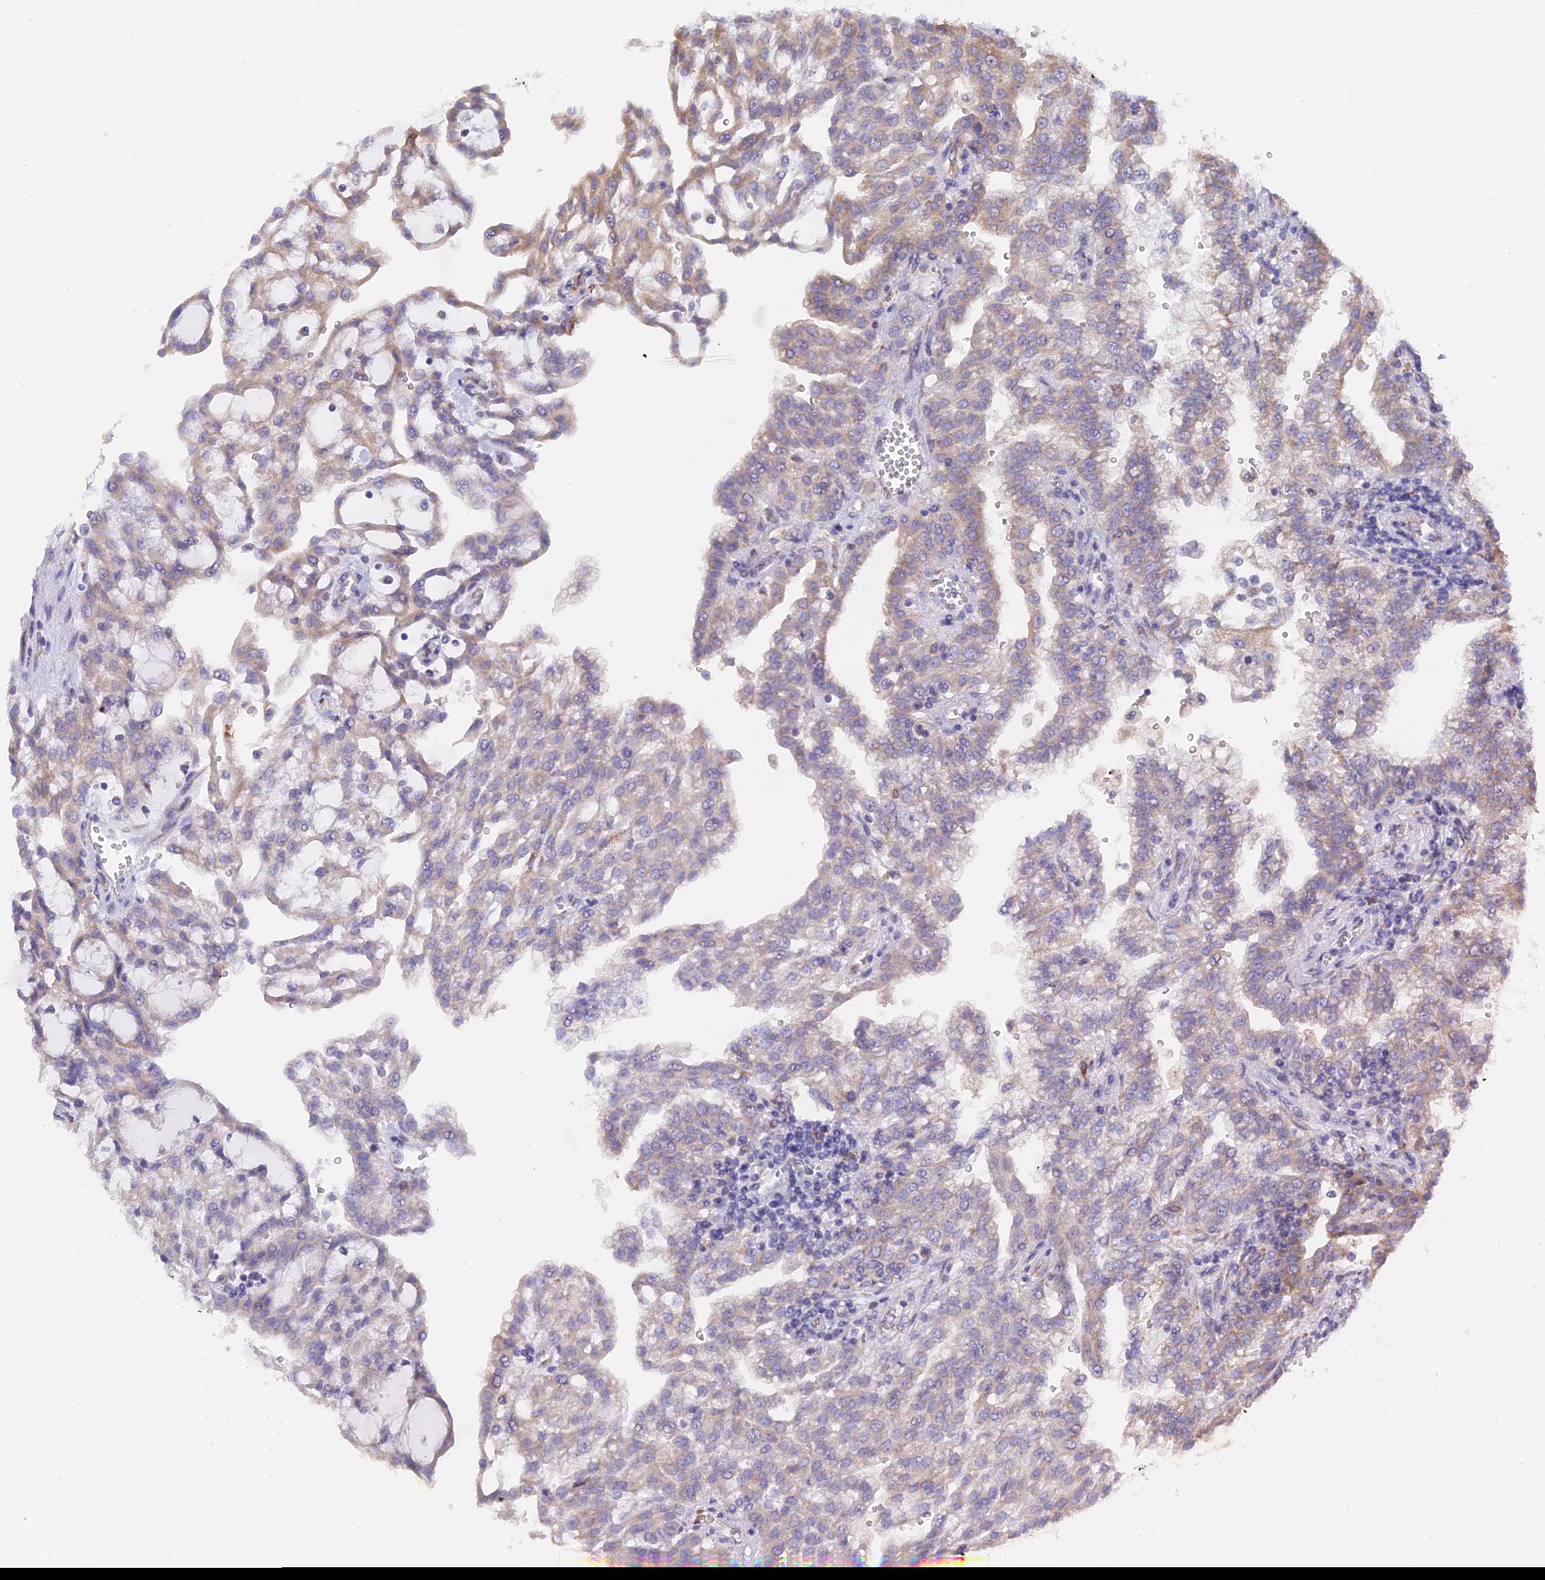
{"staining": {"intensity": "weak", "quantity": "<25%", "location": "cytoplasmic/membranous"}, "tissue": "renal cancer", "cell_type": "Tumor cells", "image_type": "cancer", "snomed": [{"axis": "morphology", "description": "Adenocarcinoma, NOS"}, {"axis": "topography", "description": "Kidney"}], "caption": "Immunohistochemistry image of neoplastic tissue: adenocarcinoma (renal) stained with DAB displays no significant protein expression in tumor cells.", "gene": "WDR35", "patient": {"sex": "male", "age": 63}}